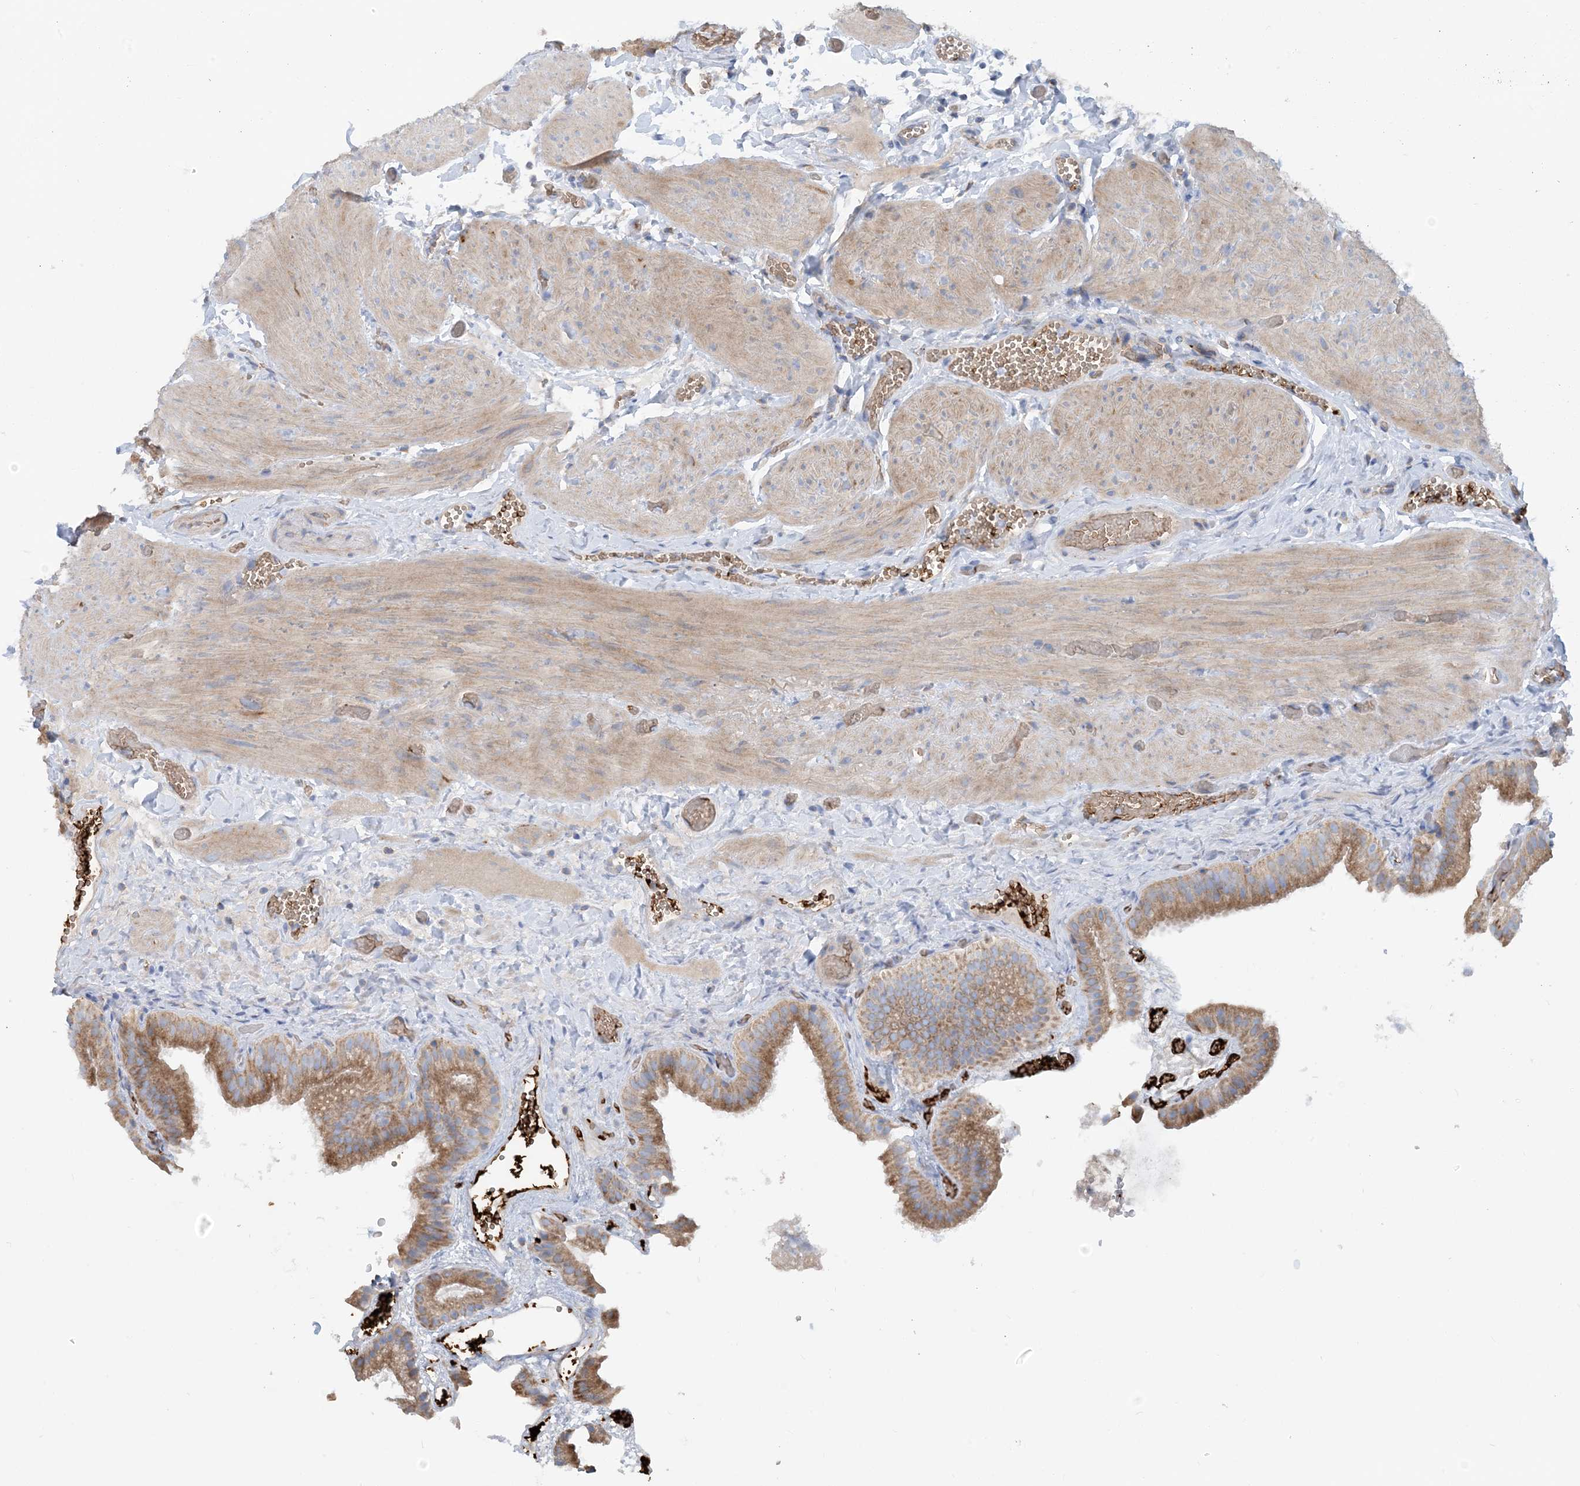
{"staining": {"intensity": "moderate", "quantity": ">75%", "location": "cytoplasmic/membranous"}, "tissue": "gallbladder", "cell_type": "Glandular cells", "image_type": "normal", "snomed": [{"axis": "morphology", "description": "Normal tissue, NOS"}, {"axis": "topography", "description": "Gallbladder"}], "caption": "DAB (3,3'-diaminobenzidine) immunohistochemical staining of benign human gallbladder displays moderate cytoplasmic/membranous protein expression in approximately >75% of glandular cells.", "gene": "PHOSPHO2", "patient": {"sex": "female", "age": 64}}